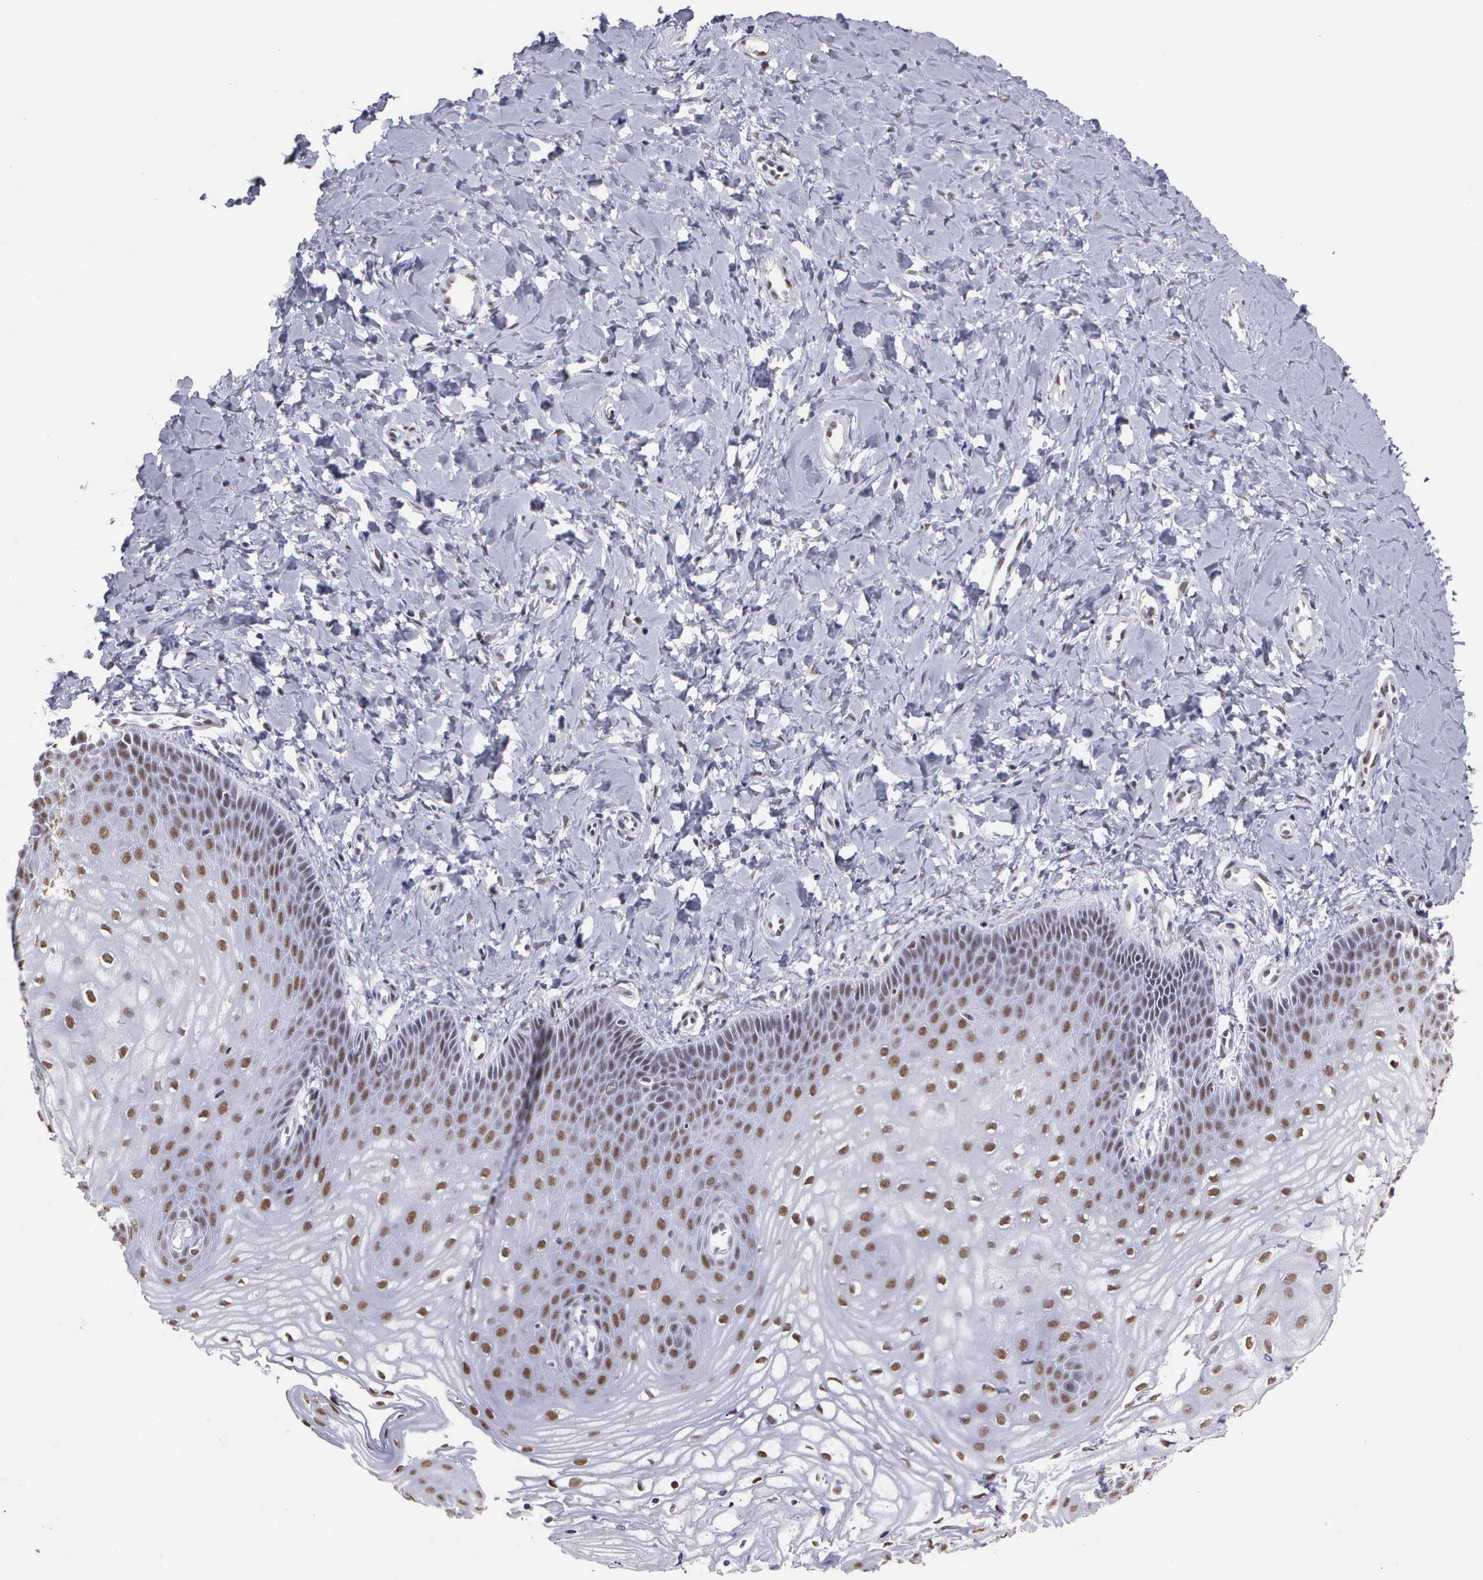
{"staining": {"intensity": "strong", "quantity": ">75%", "location": "nuclear"}, "tissue": "vagina", "cell_type": "Squamous epithelial cells", "image_type": "normal", "snomed": [{"axis": "morphology", "description": "Normal tissue, NOS"}, {"axis": "topography", "description": "Vagina"}], "caption": "Protein analysis of benign vagina demonstrates strong nuclear positivity in approximately >75% of squamous epithelial cells. (DAB = brown stain, brightfield microscopy at high magnification).", "gene": "CSTF2", "patient": {"sex": "female", "age": 68}}